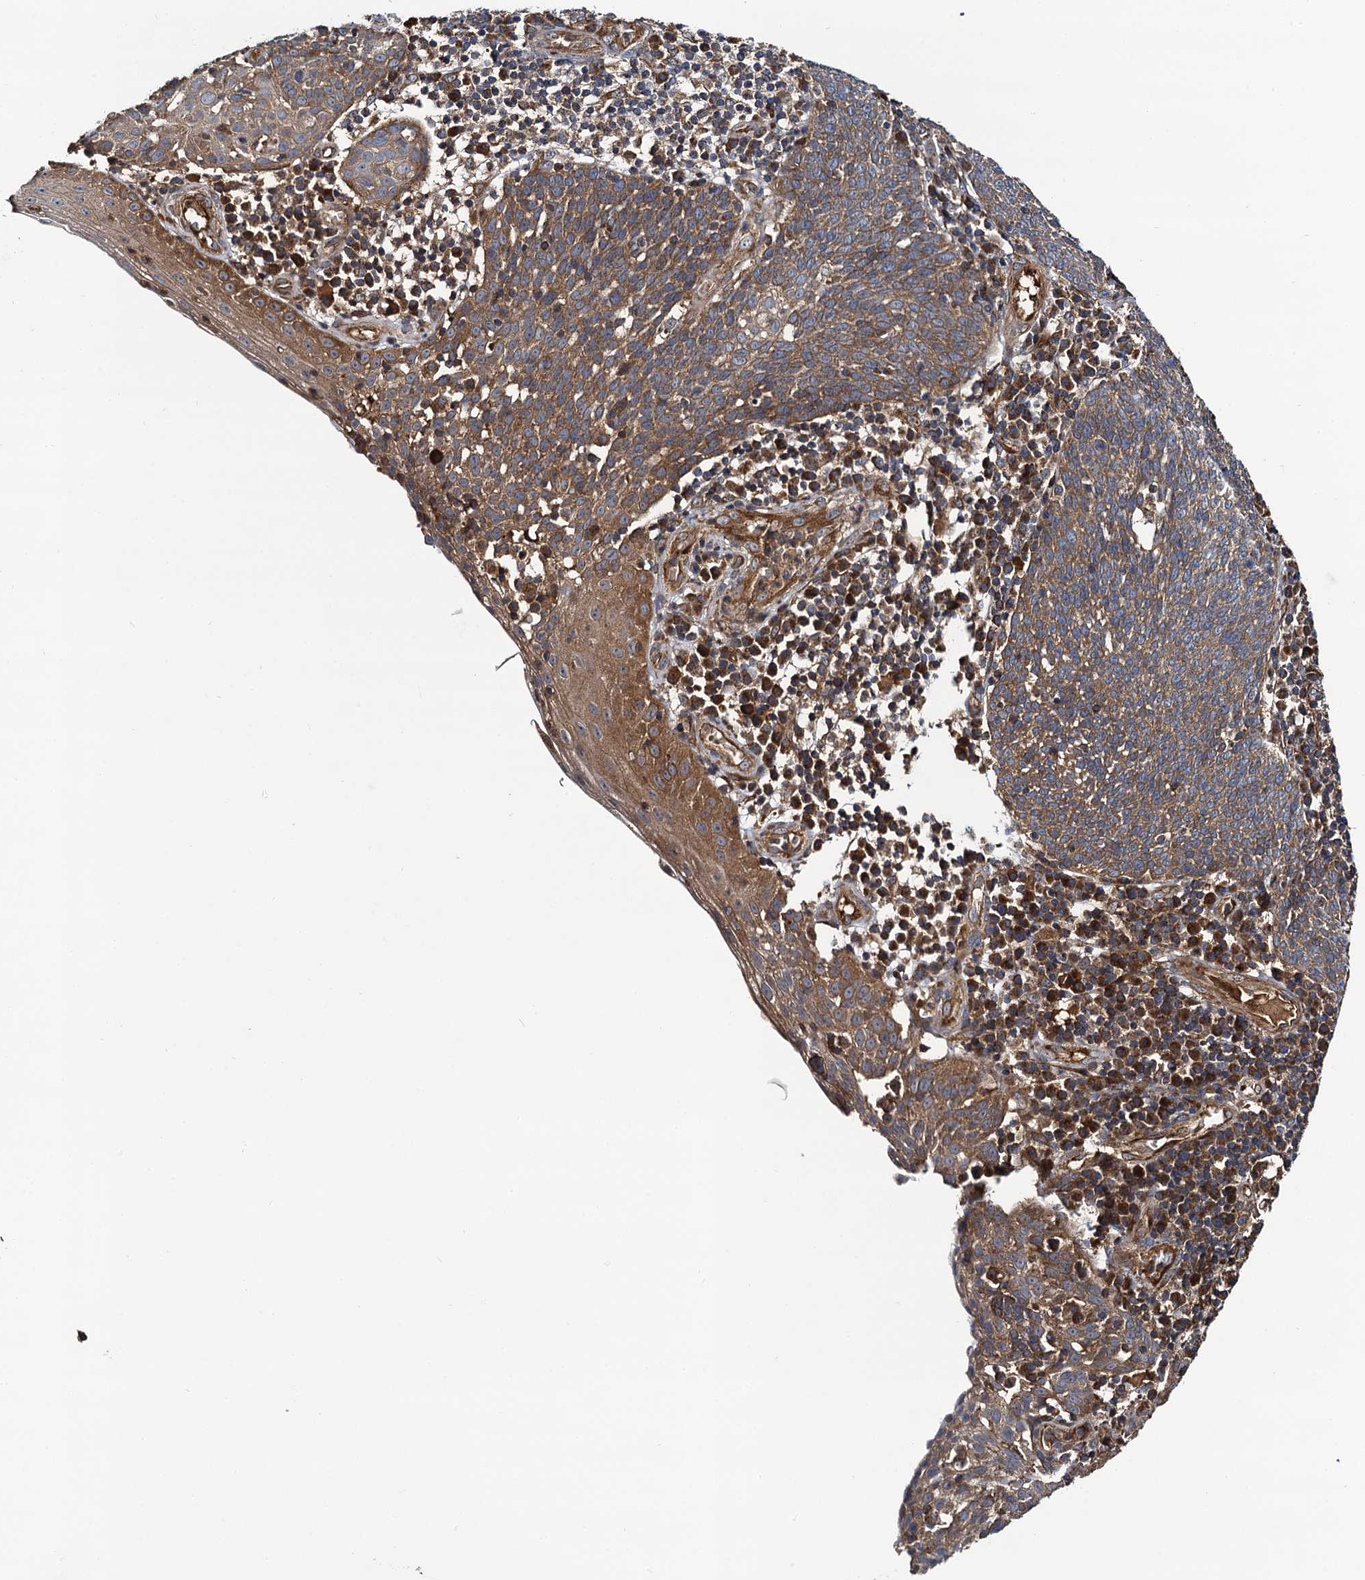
{"staining": {"intensity": "moderate", "quantity": ">75%", "location": "cytoplasmic/membranous"}, "tissue": "cervical cancer", "cell_type": "Tumor cells", "image_type": "cancer", "snomed": [{"axis": "morphology", "description": "Squamous cell carcinoma, NOS"}, {"axis": "topography", "description": "Cervix"}], "caption": "Squamous cell carcinoma (cervical) stained for a protein shows moderate cytoplasmic/membranous positivity in tumor cells. Ihc stains the protein in brown and the nuclei are stained blue.", "gene": "NEK1", "patient": {"sex": "female", "age": 34}}